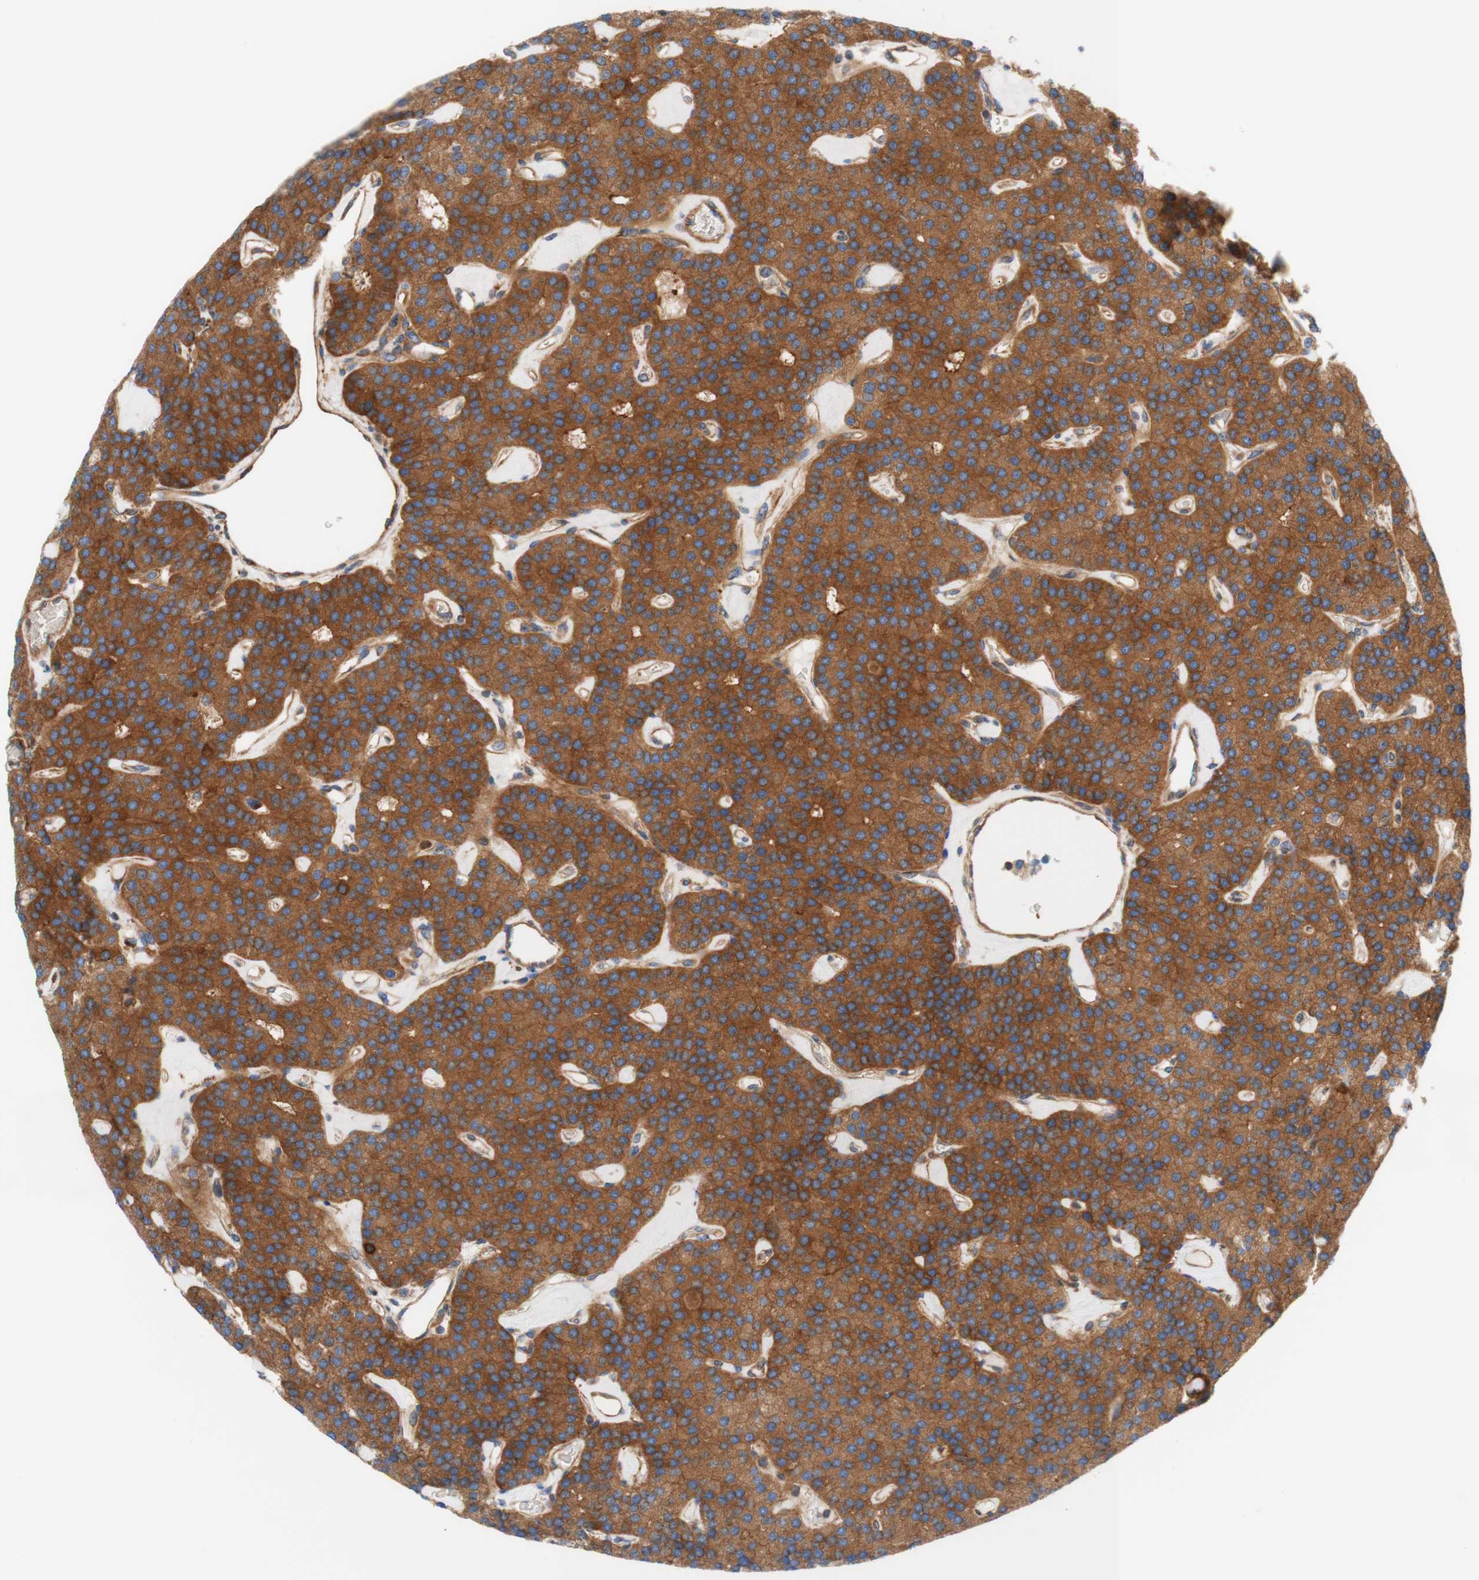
{"staining": {"intensity": "moderate", "quantity": ">75%", "location": "cytoplasmic/membranous"}, "tissue": "parathyroid gland", "cell_type": "Glandular cells", "image_type": "normal", "snomed": [{"axis": "morphology", "description": "Normal tissue, NOS"}, {"axis": "morphology", "description": "Adenoma, NOS"}, {"axis": "topography", "description": "Parathyroid gland"}], "caption": "A high-resolution image shows immunohistochemistry (IHC) staining of normal parathyroid gland, which shows moderate cytoplasmic/membranous expression in about >75% of glandular cells. The staining was performed using DAB (3,3'-diaminobenzidine), with brown indicating positive protein expression. Nuclei are stained blue with hematoxylin.", "gene": "STOM", "patient": {"sex": "female", "age": 86}}